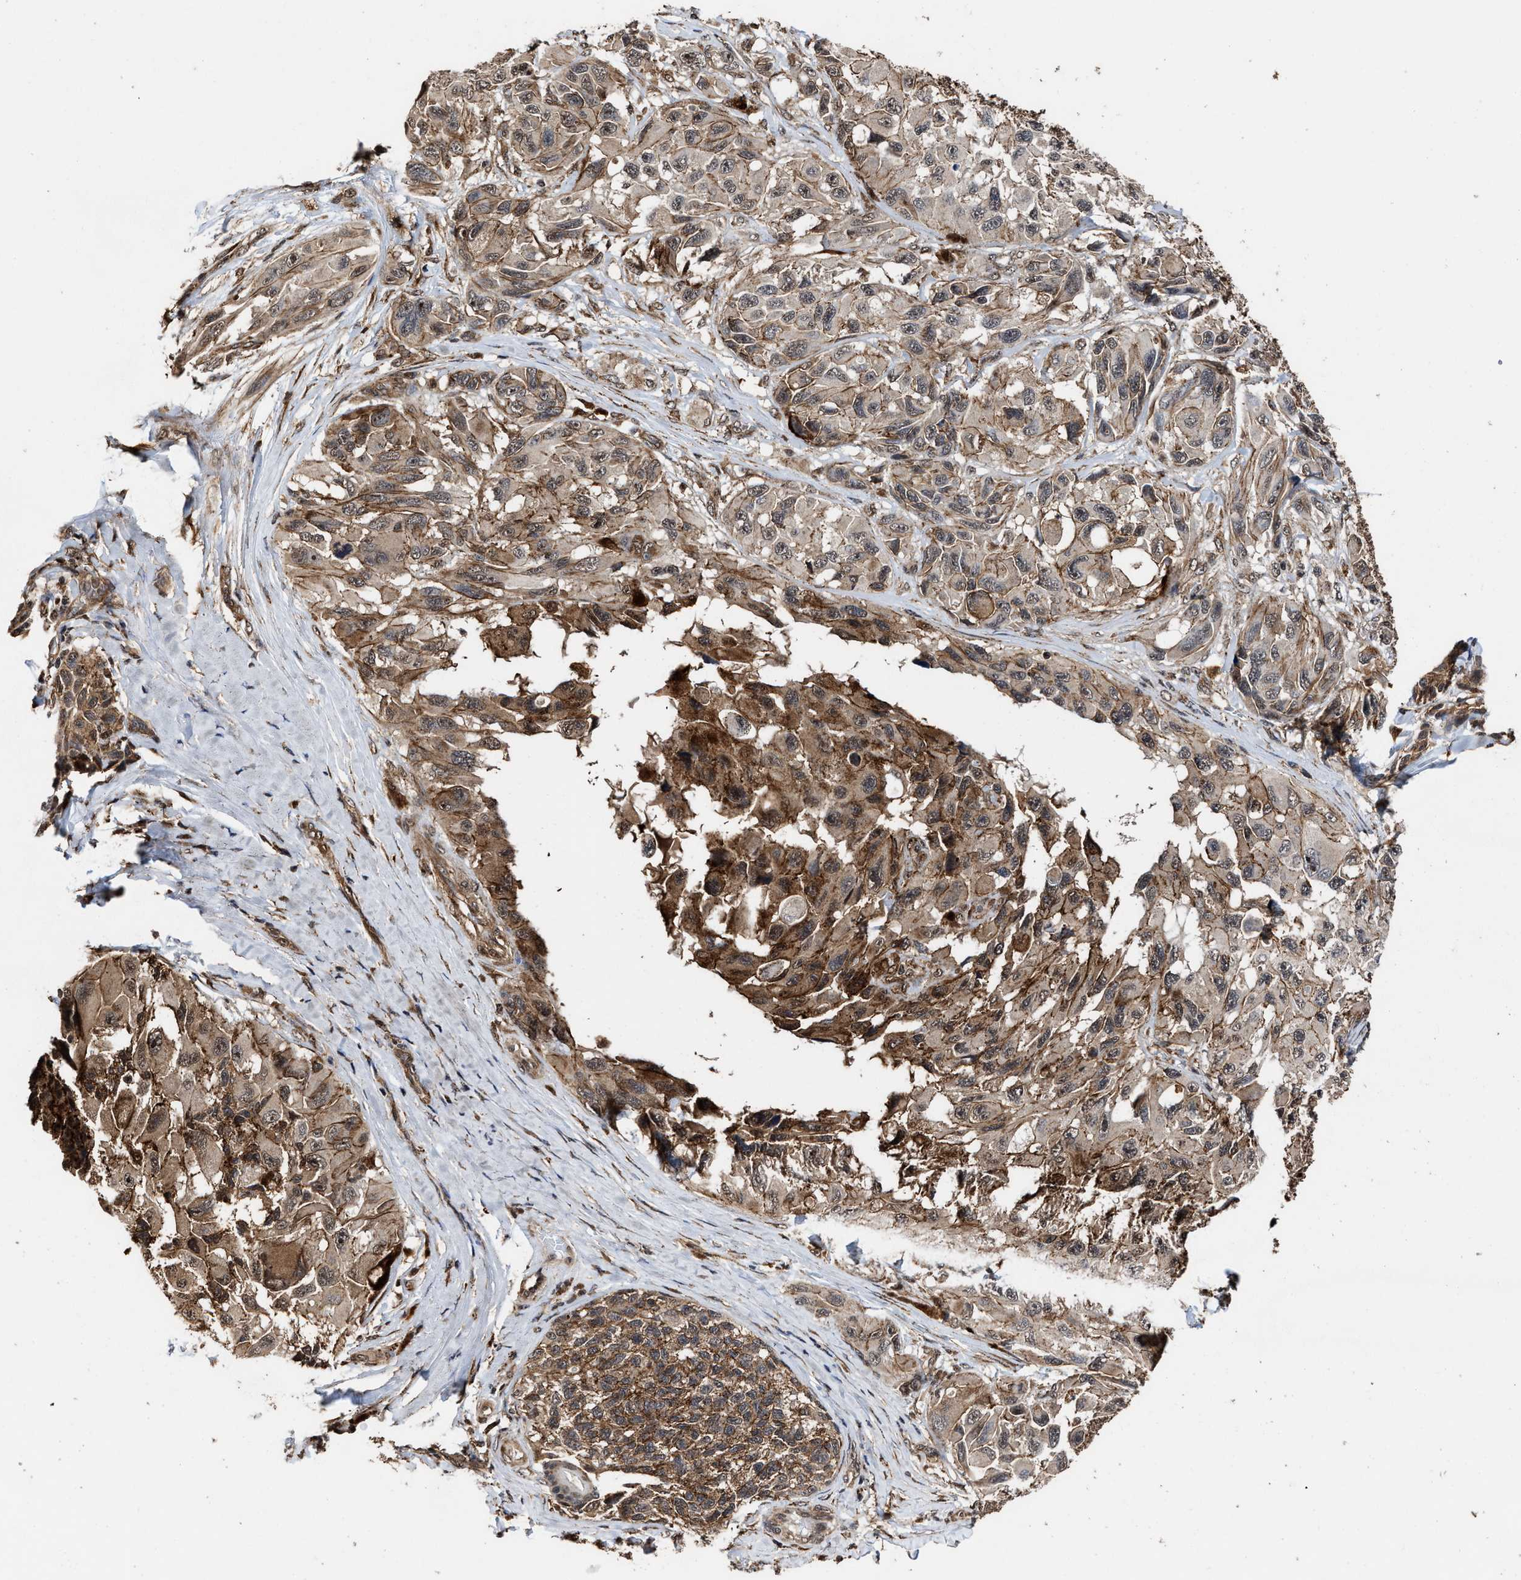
{"staining": {"intensity": "moderate", "quantity": "25%-75%", "location": "cytoplasmic/membranous"}, "tissue": "melanoma", "cell_type": "Tumor cells", "image_type": "cancer", "snomed": [{"axis": "morphology", "description": "Malignant melanoma, NOS"}, {"axis": "topography", "description": "Skin"}], "caption": "This photomicrograph shows IHC staining of malignant melanoma, with medium moderate cytoplasmic/membranous positivity in about 25%-75% of tumor cells.", "gene": "SEPTIN2", "patient": {"sex": "female", "age": 73}}